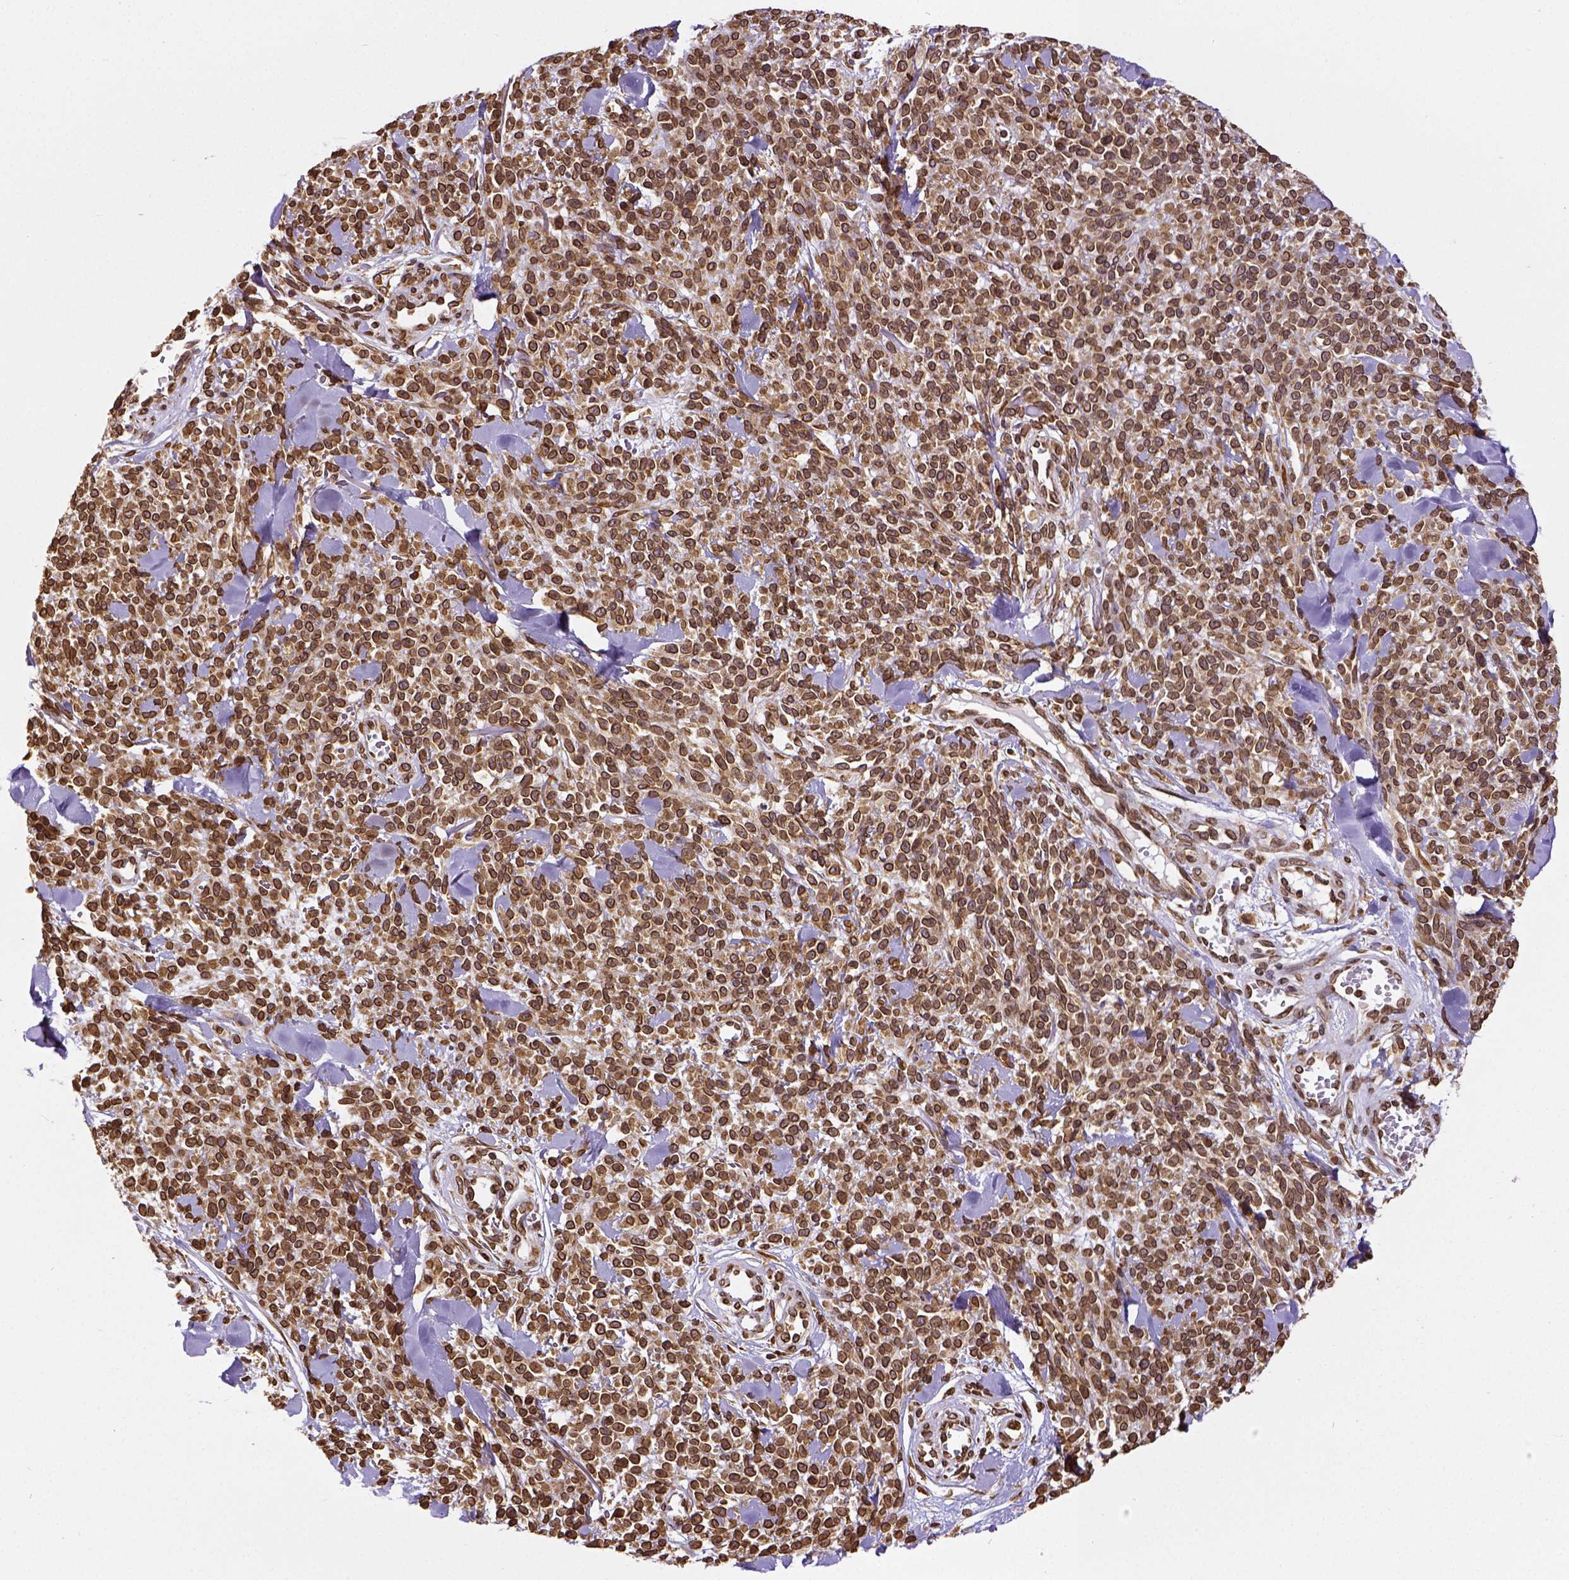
{"staining": {"intensity": "strong", "quantity": ">75%", "location": "cytoplasmic/membranous,nuclear"}, "tissue": "melanoma", "cell_type": "Tumor cells", "image_type": "cancer", "snomed": [{"axis": "morphology", "description": "Malignant melanoma, NOS"}, {"axis": "topography", "description": "Skin"}, {"axis": "topography", "description": "Skin of trunk"}], "caption": "Melanoma stained with a protein marker demonstrates strong staining in tumor cells.", "gene": "MTDH", "patient": {"sex": "male", "age": 74}}